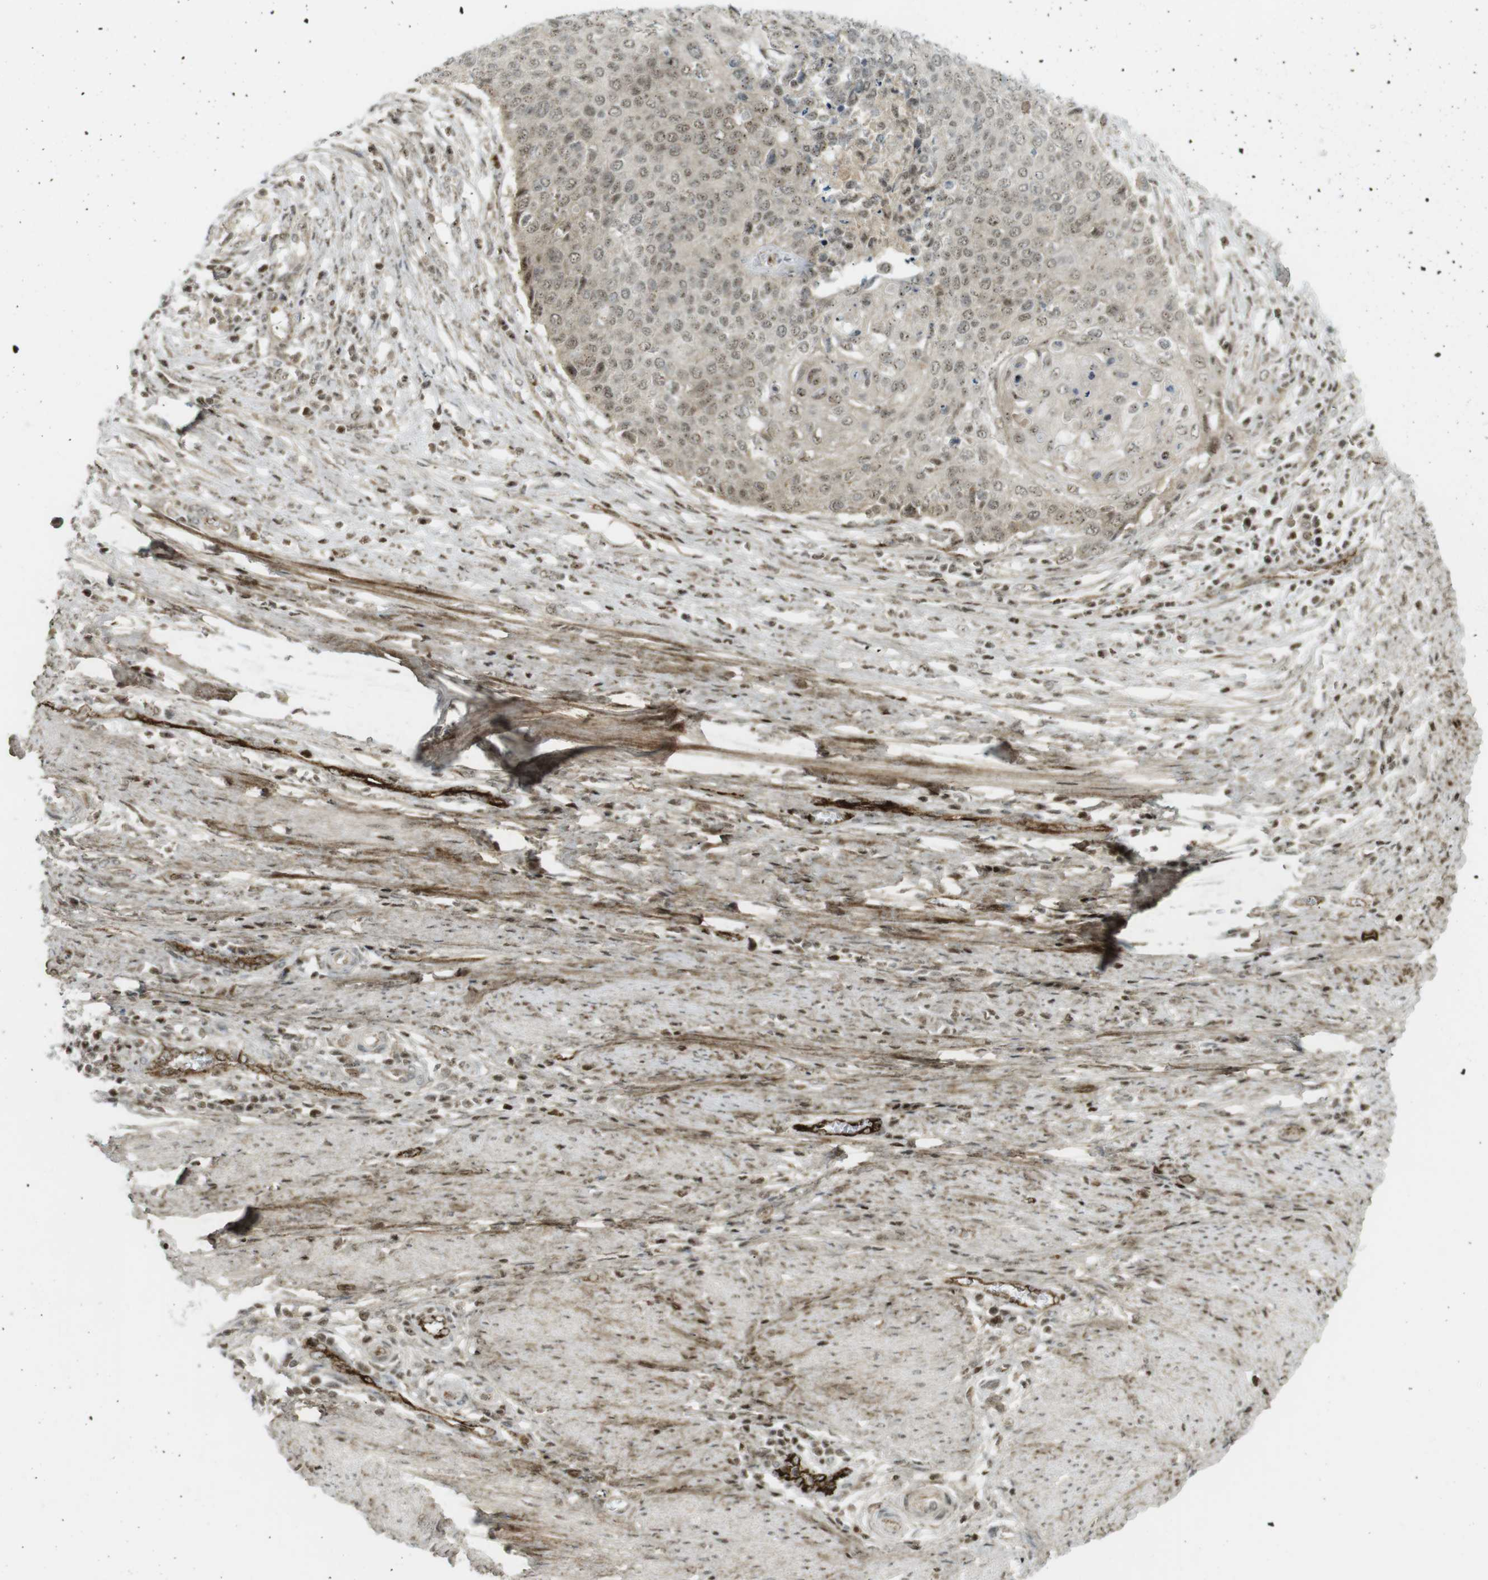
{"staining": {"intensity": "weak", "quantity": ">75%", "location": "nuclear"}, "tissue": "cervical cancer", "cell_type": "Tumor cells", "image_type": "cancer", "snomed": [{"axis": "morphology", "description": "Squamous cell carcinoma, NOS"}, {"axis": "topography", "description": "Cervix"}], "caption": "Human cervical cancer (squamous cell carcinoma) stained with a protein marker displays weak staining in tumor cells.", "gene": "PPP1R13B", "patient": {"sex": "female", "age": 39}}